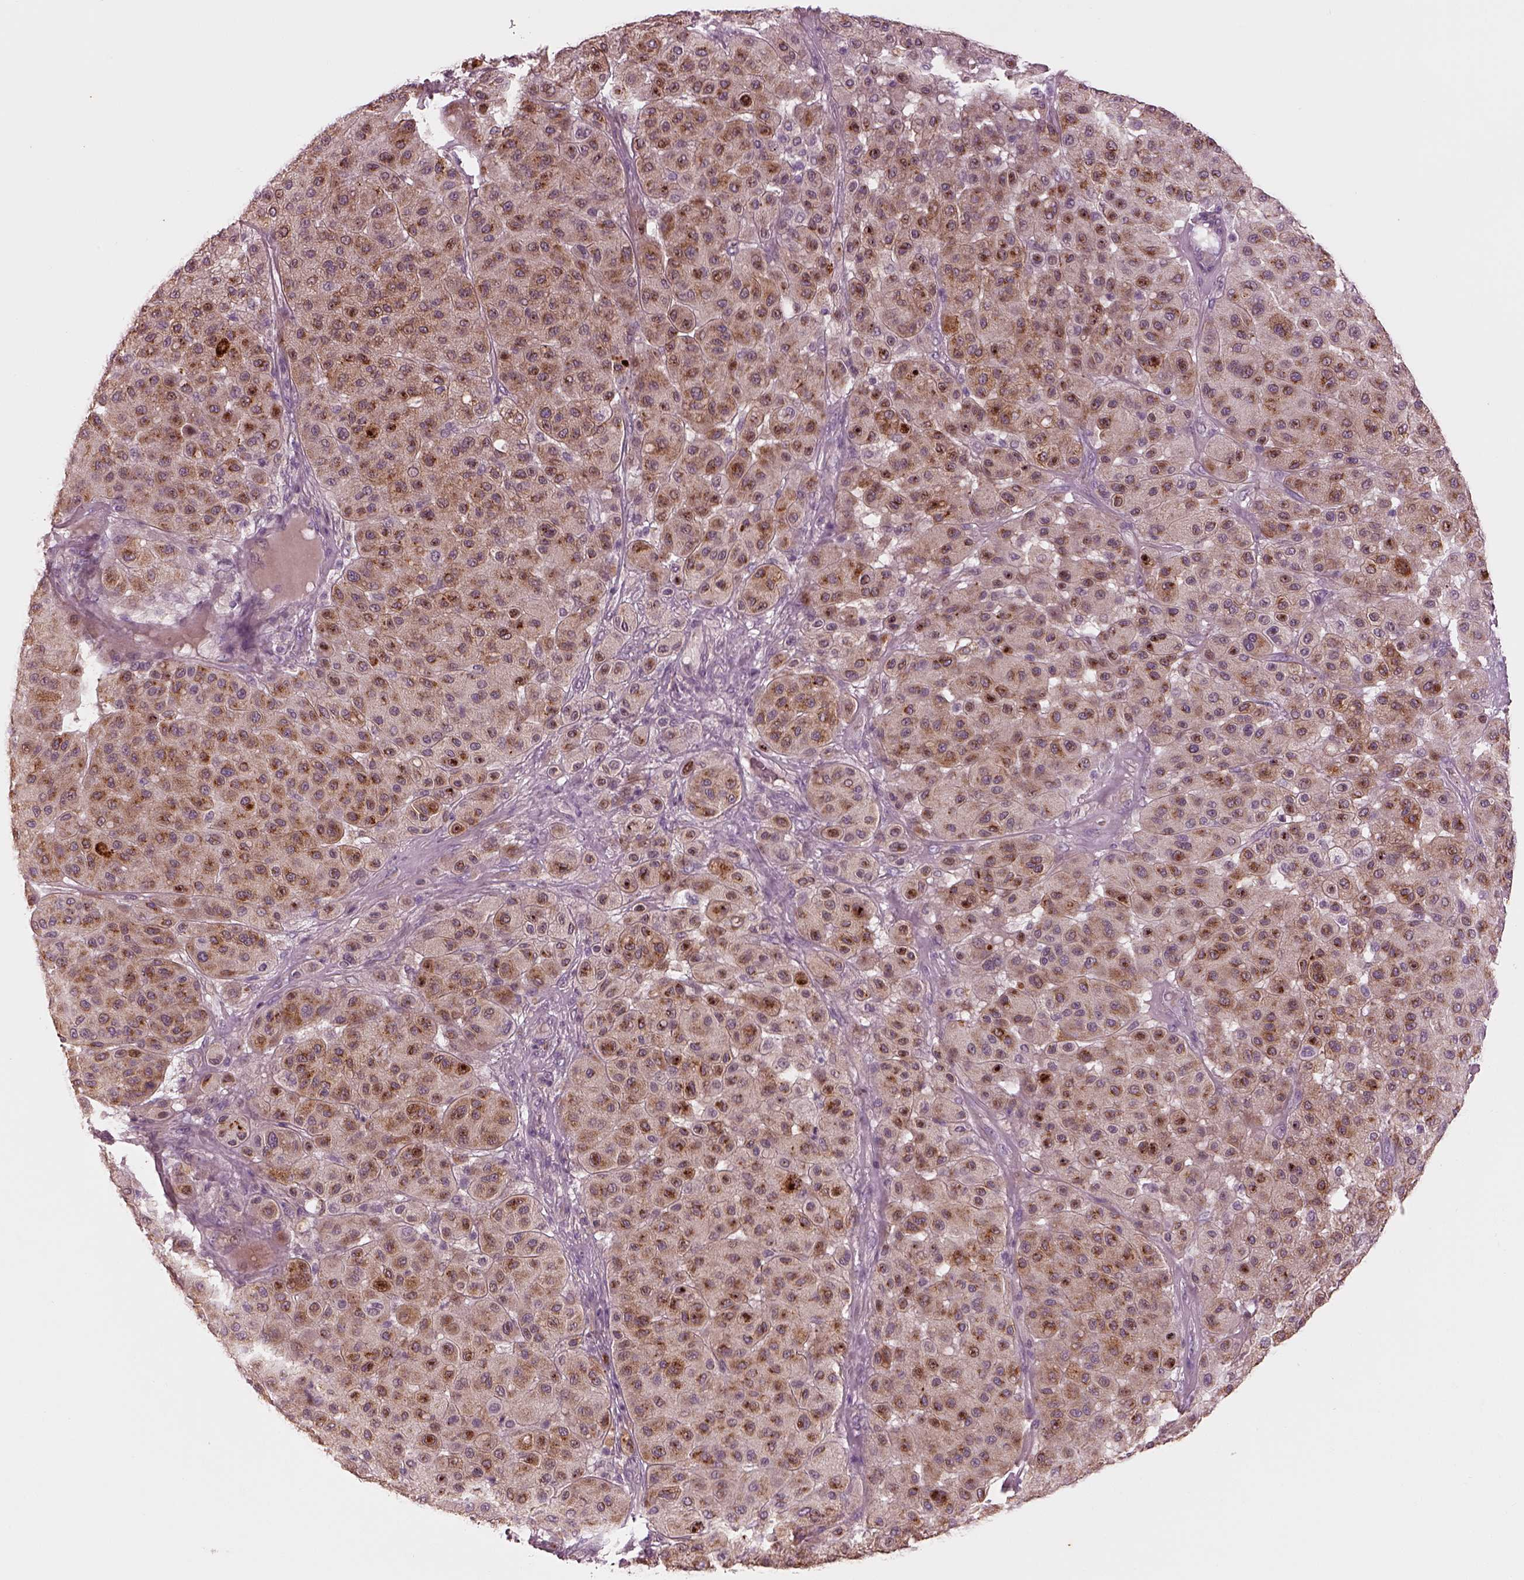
{"staining": {"intensity": "strong", "quantity": "25%-75%", "location": "cytoplasmic/membranous"}, "tissue": "melanoma", "cell_type": "Tumor cells", "image_type": "cancer", "snomed": [{"axis": "morphology", "description": "Malignant melanoma, Metastatic site"}, {"axis": "topography", "description": "Smooth muscle"}], "caption": "Immunohistochemical staining of human melanoma displays strong cytoplasmic/membranous protein staining in about 25%-75% of tumor cells. (DAB (3,3'-diaminobenzidine) IHC, brown staining for protein, blue staining for nuclei).", "gene": "MIA", "patient": {"sex": "male", "age": 41}}